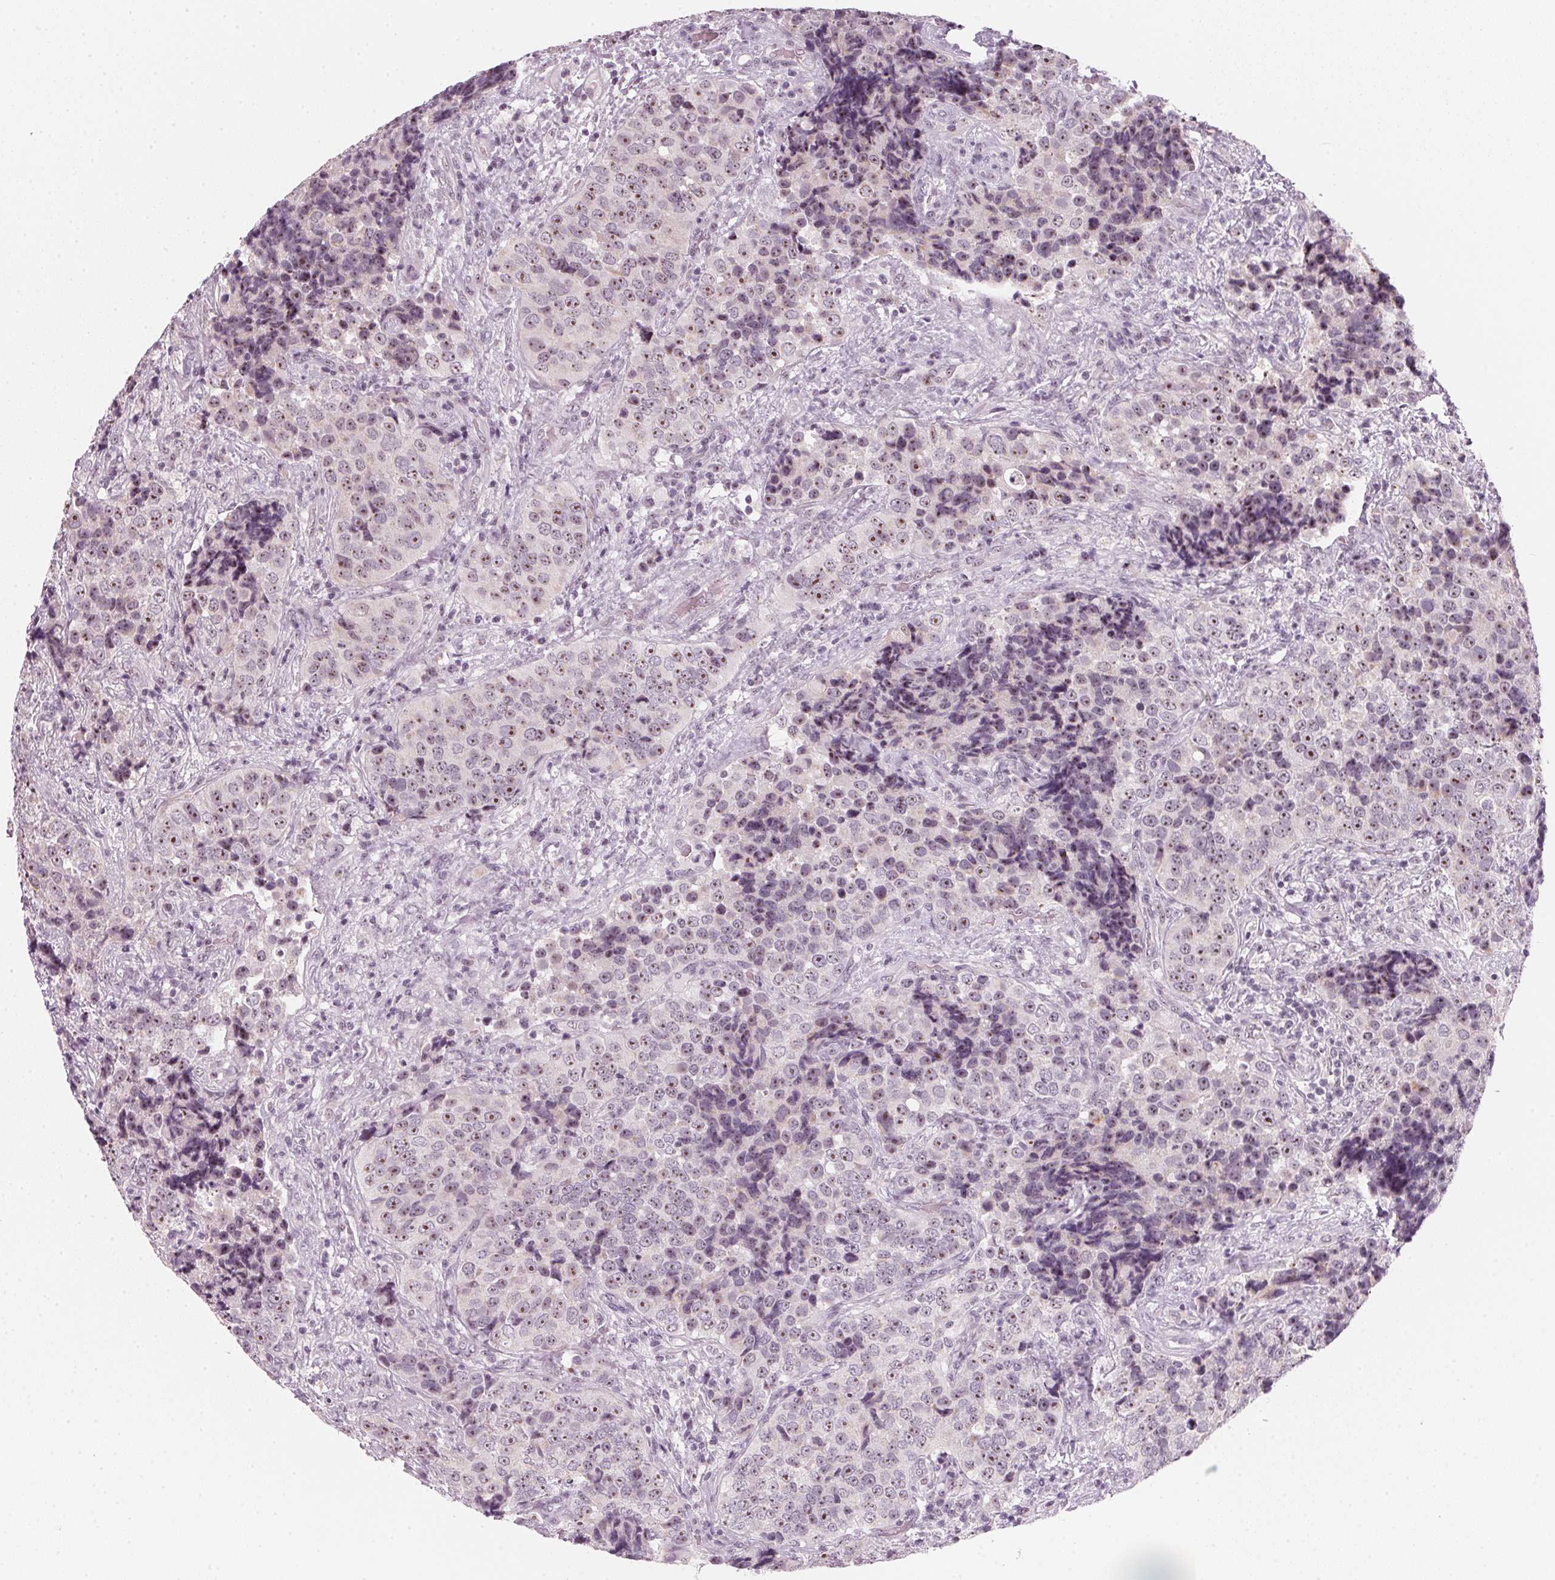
{"staining": {"intensity": "strong", "quantity": "<25%", "location": "nuclear"}, "tissue": "urothelial cancer", "cell_type": "Tumor cells", "image_type": "cancer", "snomed": [{"axis": "morphology", "description": "Urothelial carcinoma, NOS"}, {"axis": "topography", "description": "Urinary bladder"}], "caption": "The immunohistochemical stain labels strong nuclear staining in tumor cells of urothelial cancer tissue.", "gene": "DNTTIP2", "patient": {"sex": "male", "age": 52}}